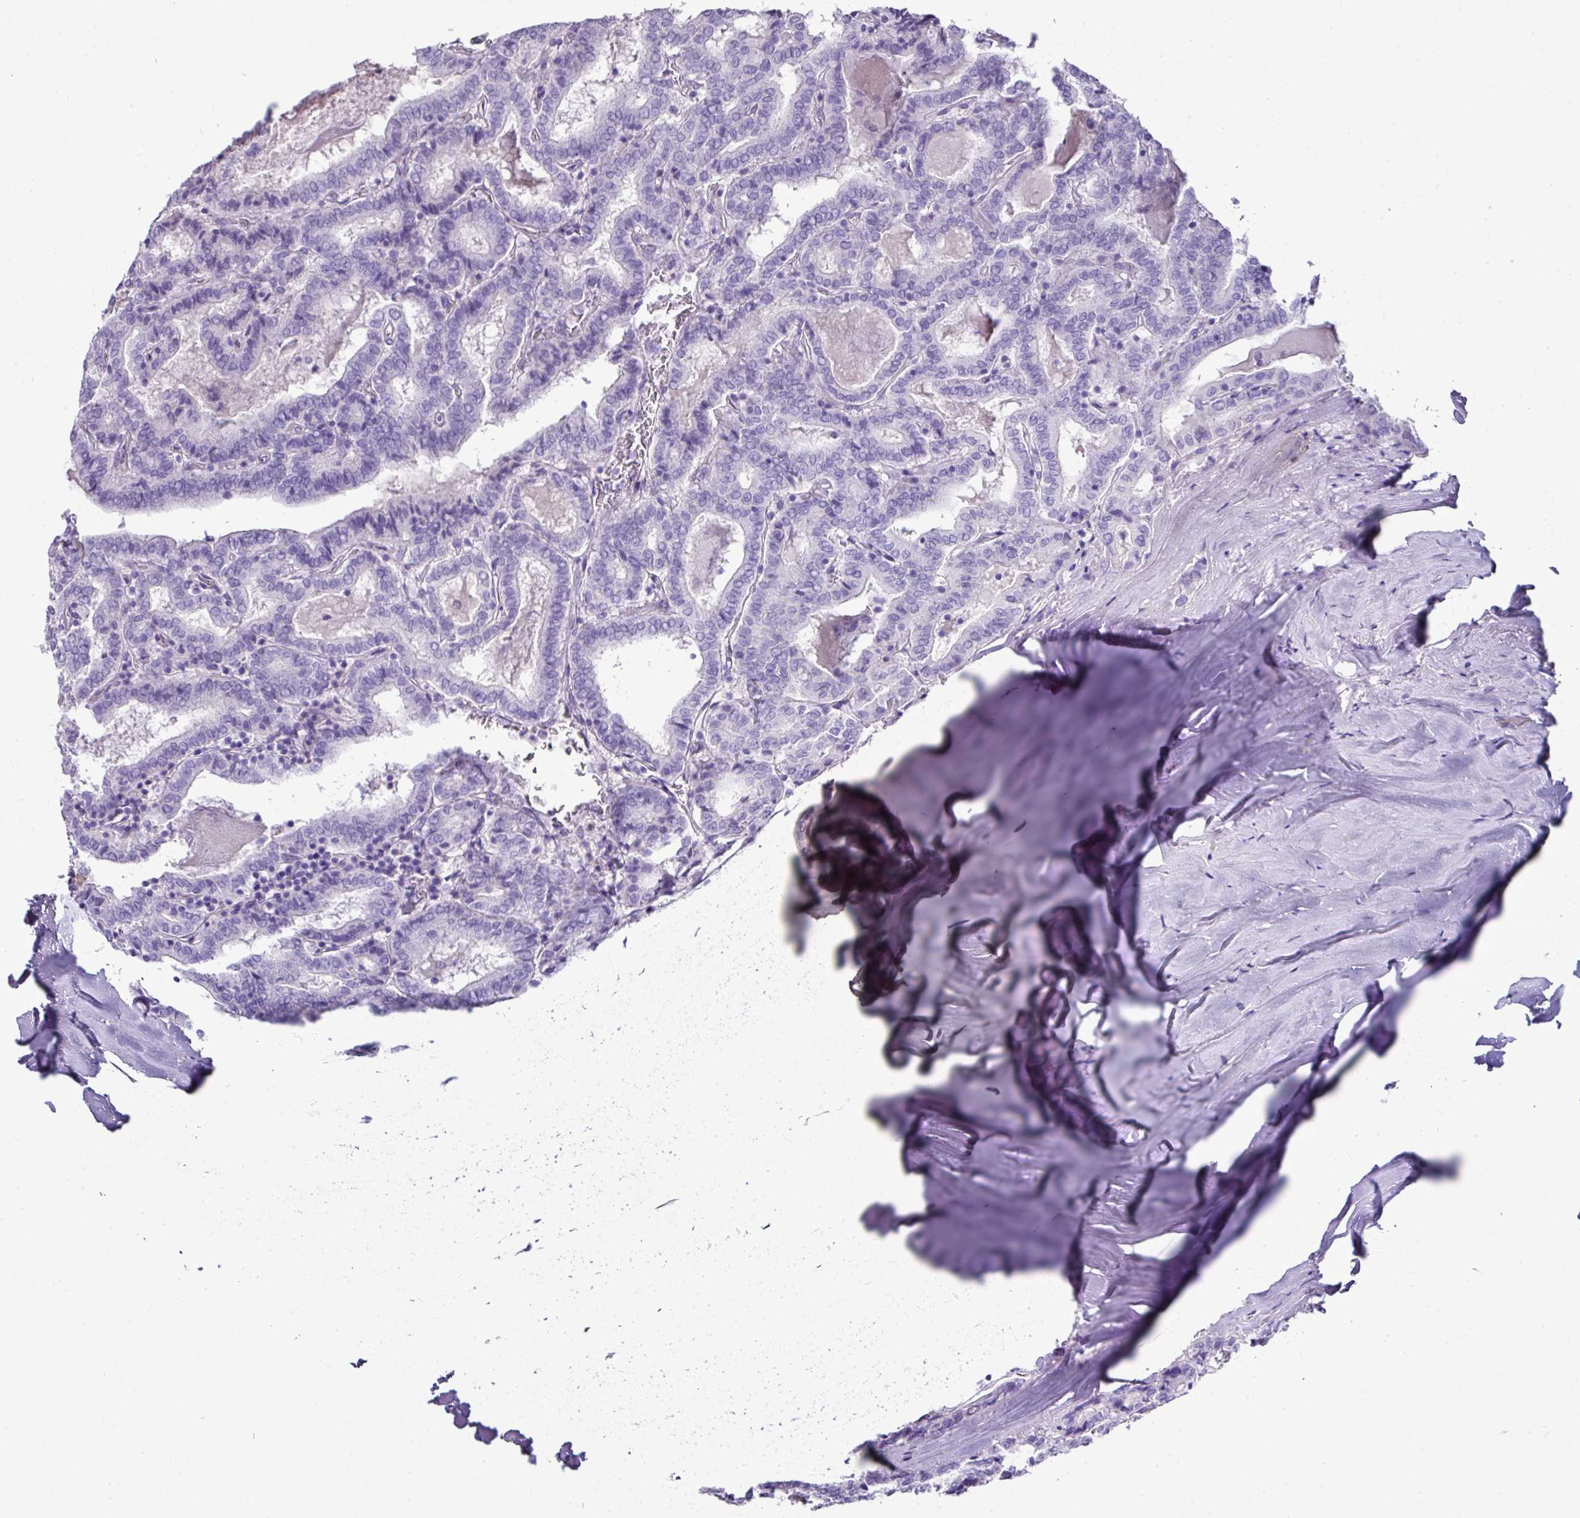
{"staining": {"intensity": "negative", "quantity": "none", "location": "none"}, "tissue": "thyroid cancer", "cell_type": "Tumor cells", "image_type": "cancer", "snomed": [{"axis": "morphology", "description": "Papillary adenocarcinoma, NOS"}, {"axis": "topography", "description": "Thyroid gland"}], "caption": "Micrograph shows no protein staining in tumor cells of thyroid papillary adenocarcinoma tissue. (DAB IHC with hematoxylin counter stain).", "gene": "GSTA3", "patient": {"sex": "female", "age": 72}}